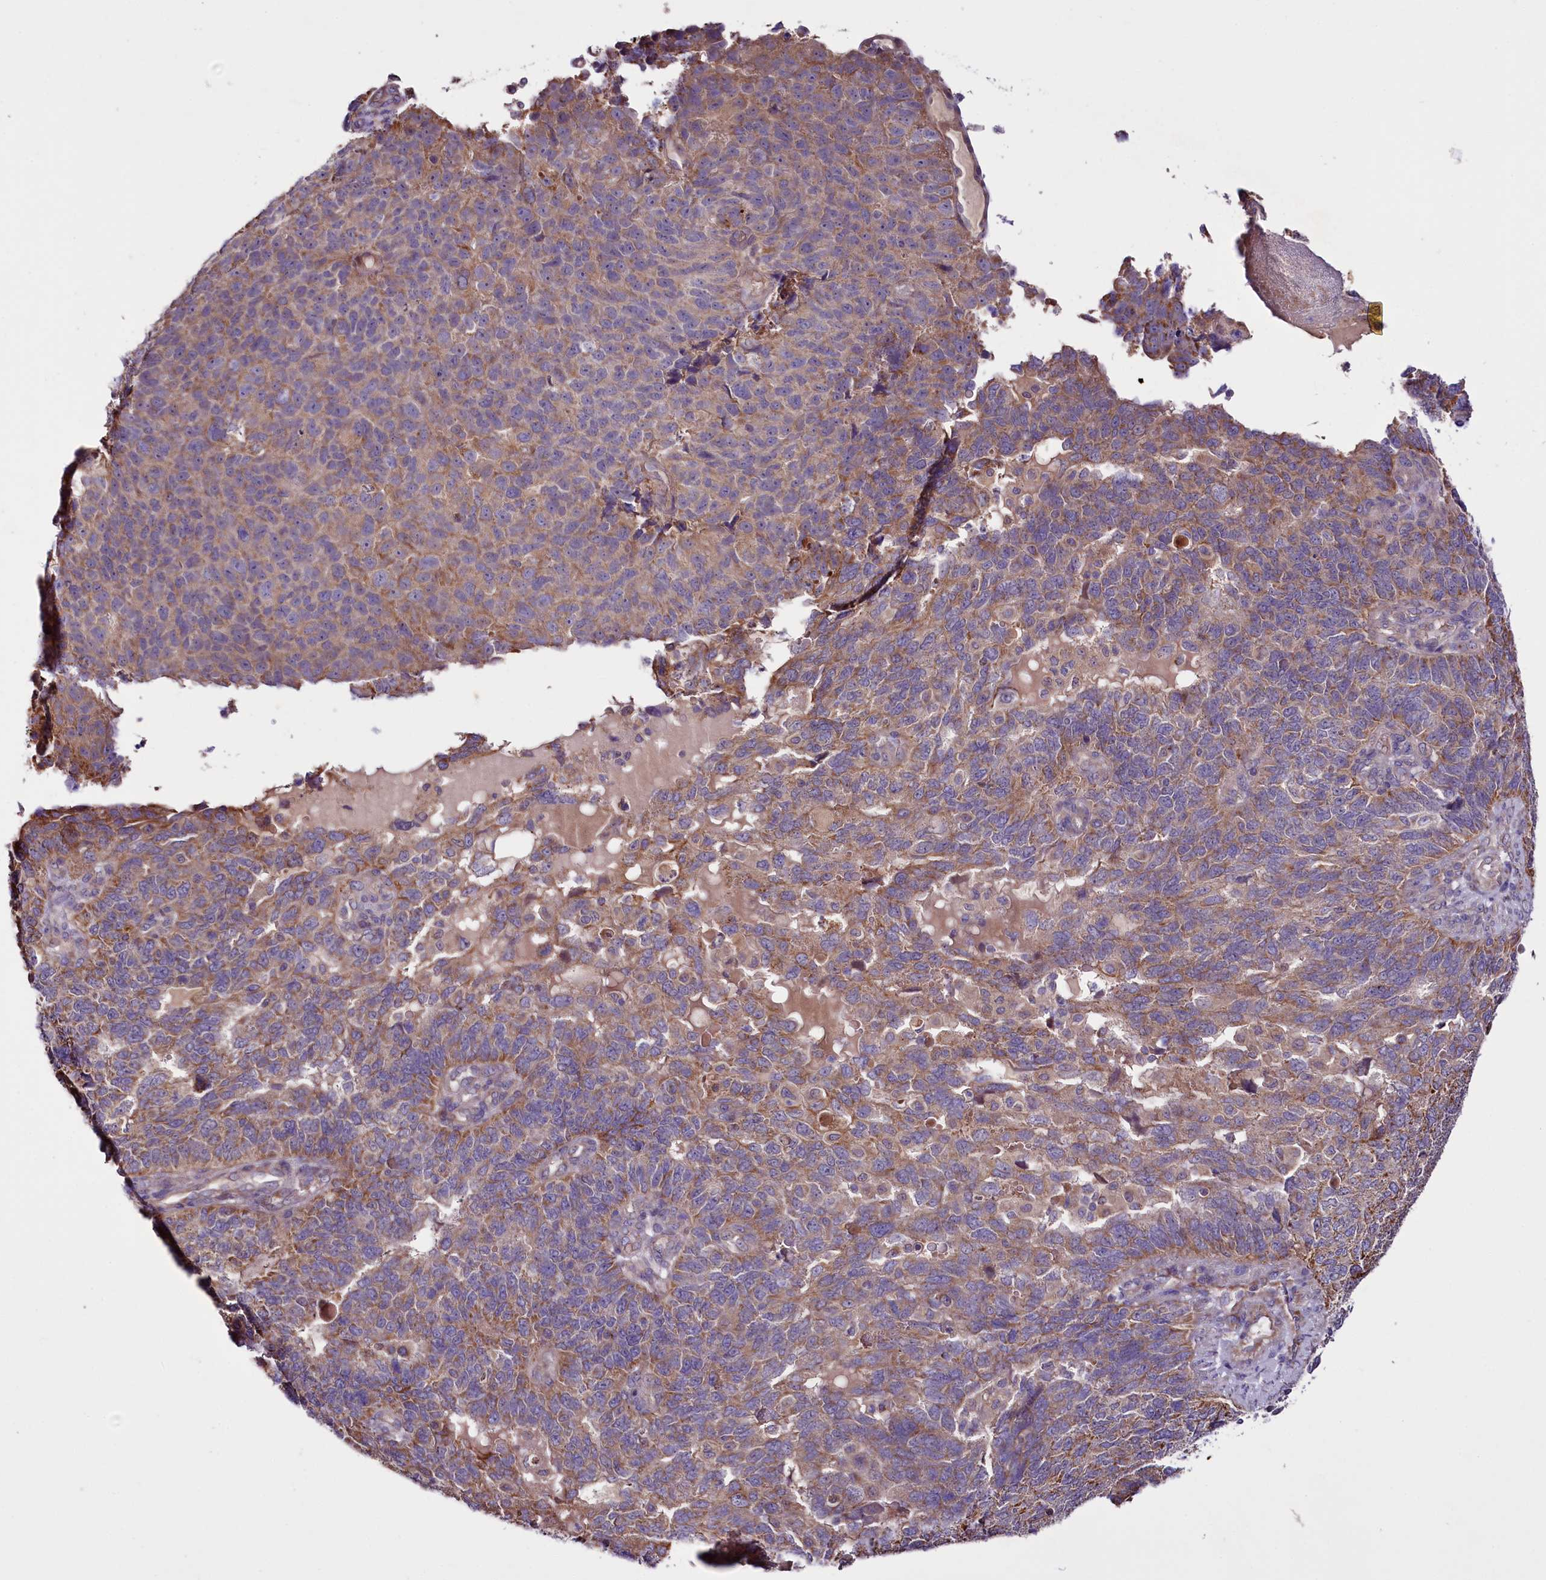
{"staining": {"intensity": "moderate", "quantity": "25%-75%", "location": "cytoplasmic/membranous"}, "tissue": "endometrial cancer", "cell_type": "Tumor cells", "image_type": "cancer", "snomed": [{"axis": "morphology", "description": "Adenocarcinoma, NOS"}, {"axis": "topography", "description": "Endometrium"}], "caption": "Endometrial adenocarcinoma was stained to show a protein in brown. There is medium levels of moderate cytoplasmic/membranous positivity in approximately 25%-75% of tumor cells.", "gene": "ZNF45", "patient": {"sex": "female", "age": 66}}